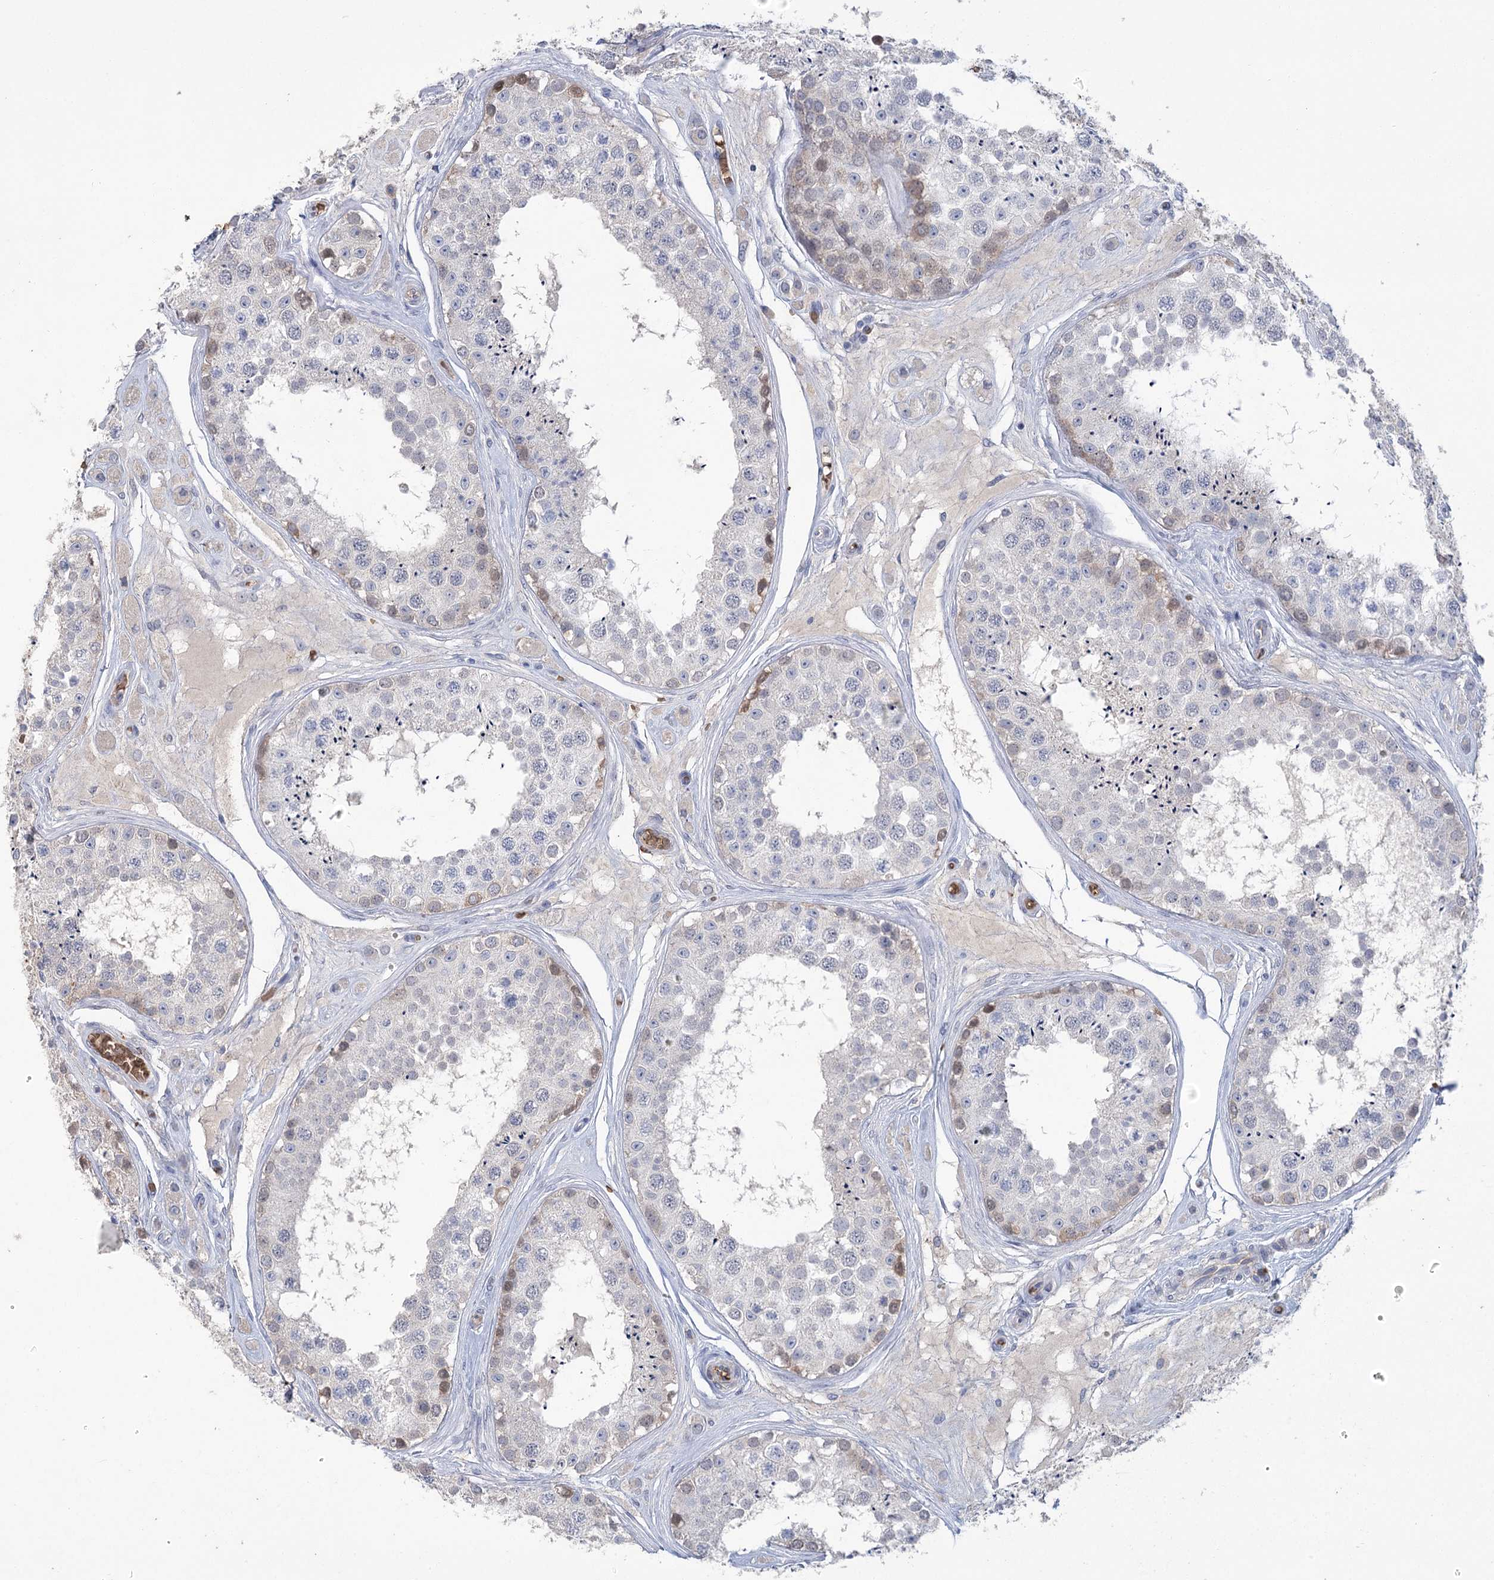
{"staining": {"intensity": "weak", "quantity": "<25%", "location": "cytoplasmic/membranous"}, "tissue": "testis", "cell_type": "Cells in seminiferous ducts", "image_type": "normal", "snomed": [{"axis": "morphology", "description": "Normal tissue, NOS"}, {"axis": "topography", "description": "Testis"}], "caption": "The image demonstrates no staining of cells in seminiferous ducts in unremarkable testis.", "gene": "HBA1", "patient": {"sex": "male", "age": 25}}